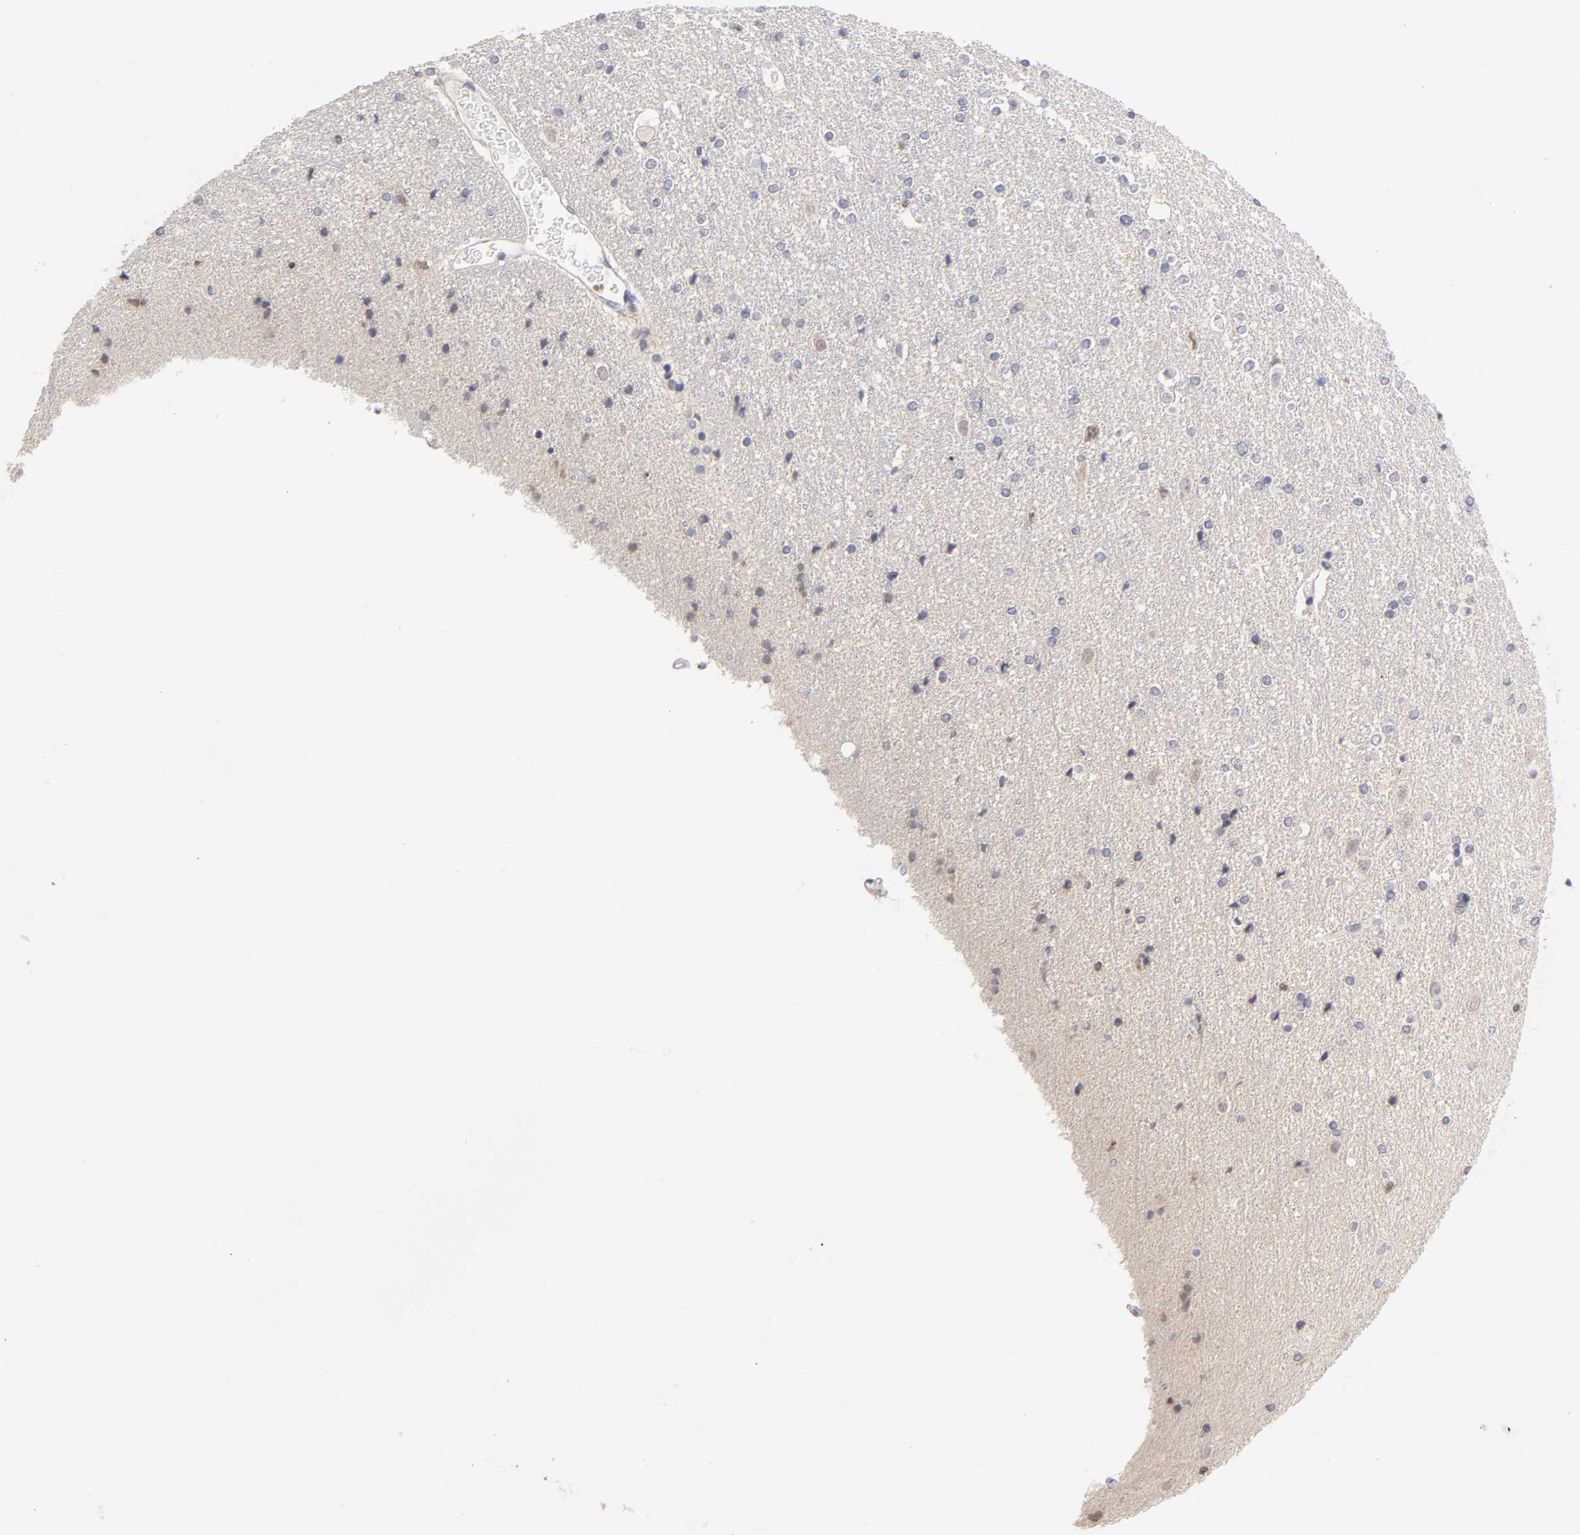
{"staining": {"intensity": "negative", "quantity": "none", "location": "none"}, "tissue": "caudate", "cell_type": "Glial cells", "image_type": "normal", "snomed": [{"axis": "morphology", "description": "Normal tissue, NOS"}, {"axis": "topography", "description": "Lateral ventricle wall"}], "caption": "A high-resolution photomicrograph shows immunohistochemistry (IHC) staining of normal caudate, which exhibits no significant expression in glial cells. (DAB IHC, high magnification).", "gene": "RUNX1", "patient": {"sex": "female", "age": 54}}